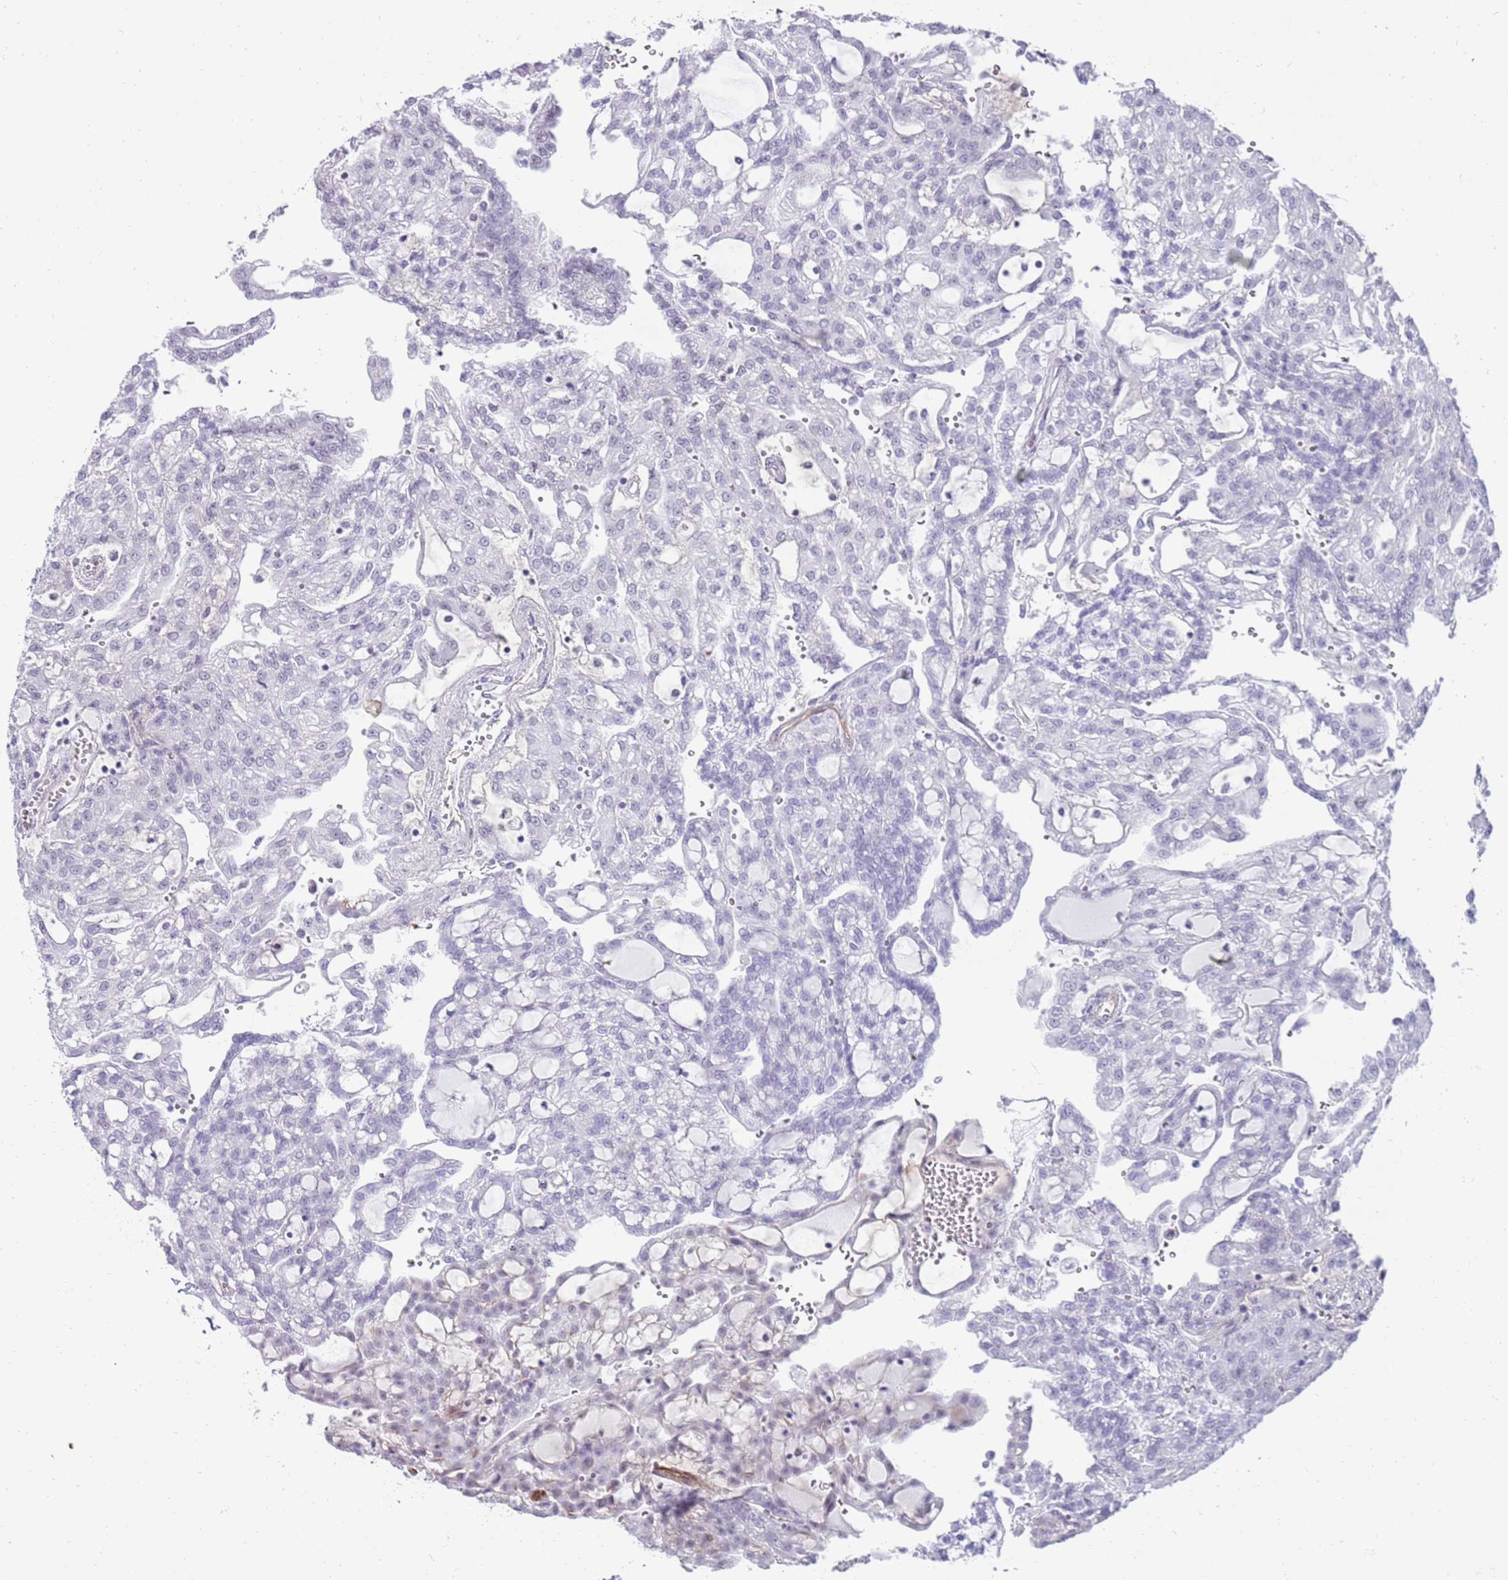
{"staining": {"intensity": "negative", "quantity": "none", "location": "none"}, "tissue": "renal cancer", "cell_type": "Tumor cells", "image_type": "cancer", "snomed": [{"axis": "morphology", "description": "Adenocarcinoma, NOS"}, {"axis": "topography", "description": "Kidney"}], "caption": "IHC of renal cancer reveals no staining in tumor cells.", "gene": "NBPF3", "patient": {"sex": "male", "age": 63}}